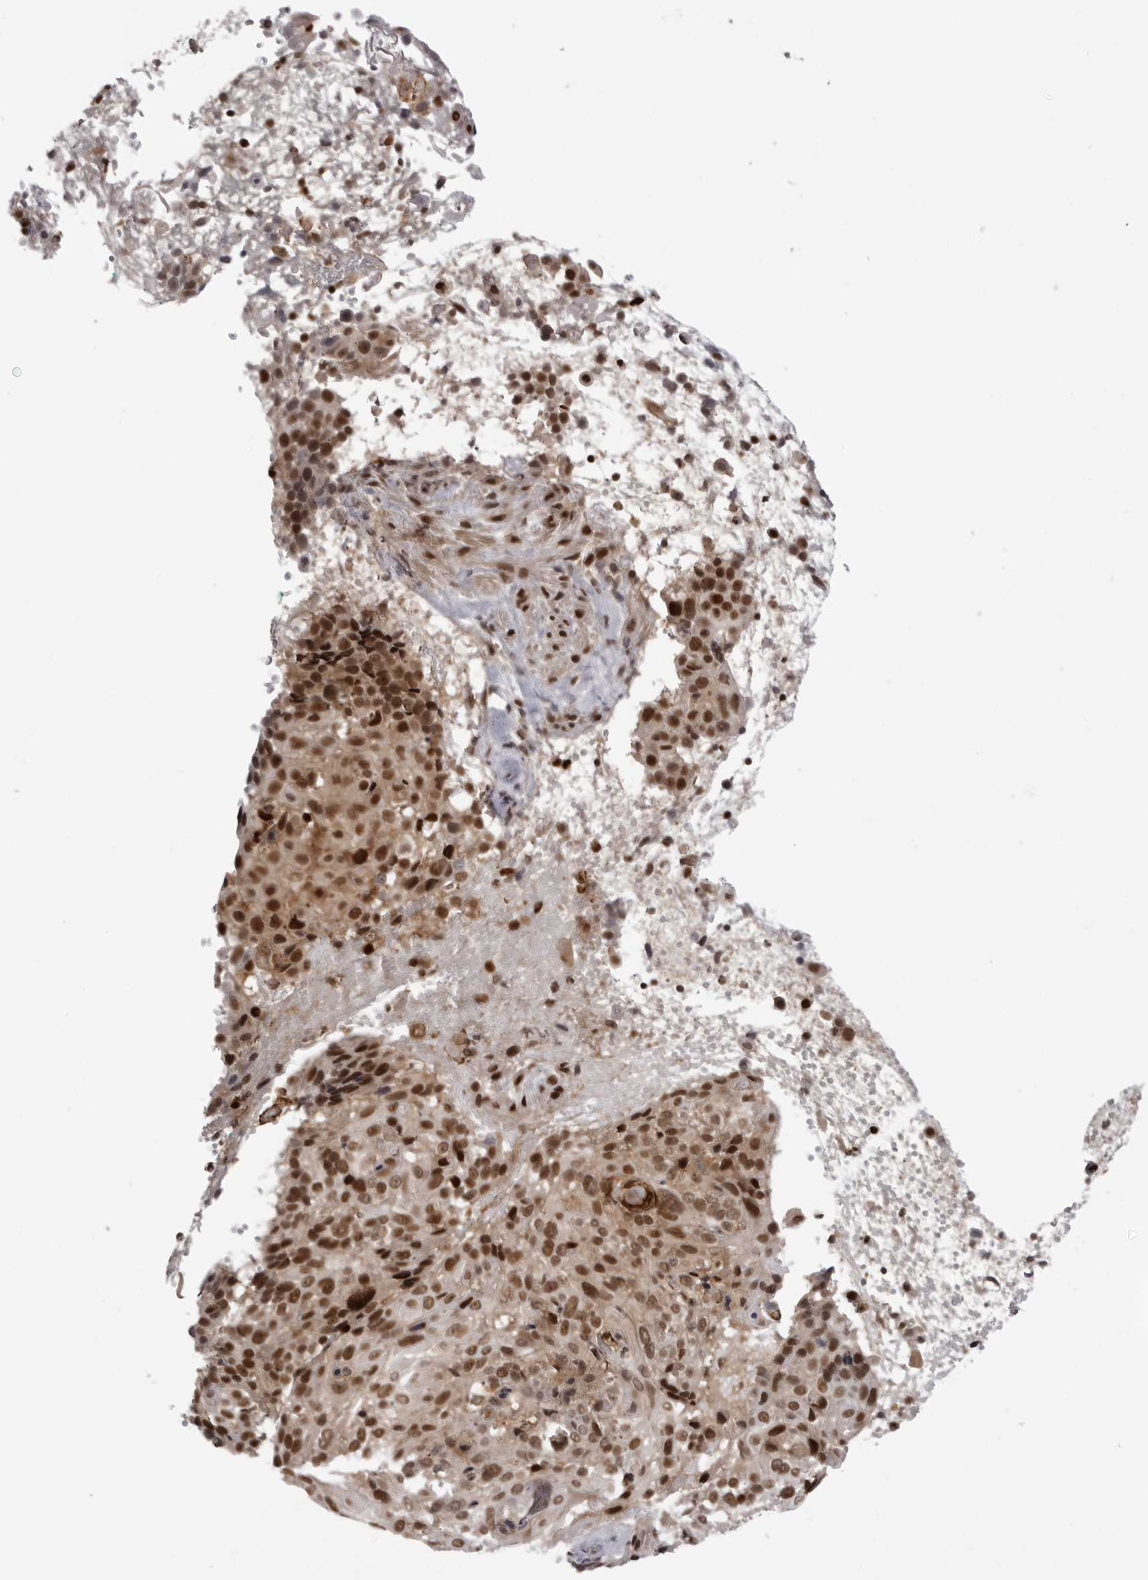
{"staining": {"intensity": "strong", "quantity": ">75%", "location": "cytoplasmic/membranous"}, "tissue": "cervical cancer", "cell_type": "Tumor cells", "image_type": "cancer", "snomed": [{"axis": "morphology", "description": "Squamous cell carcinoma, NOS"}, {"axis": "topography", "description": "Cervix"}], "caption": "Immunohistochemical staining of cervical squamous cell carcinoma displays high levels of strong cytoplasmic/membranous protein expression in approximately >75% of tumor cells.", "gene": "PTK2B", "patient": {"sex": "female", "age": 74}}